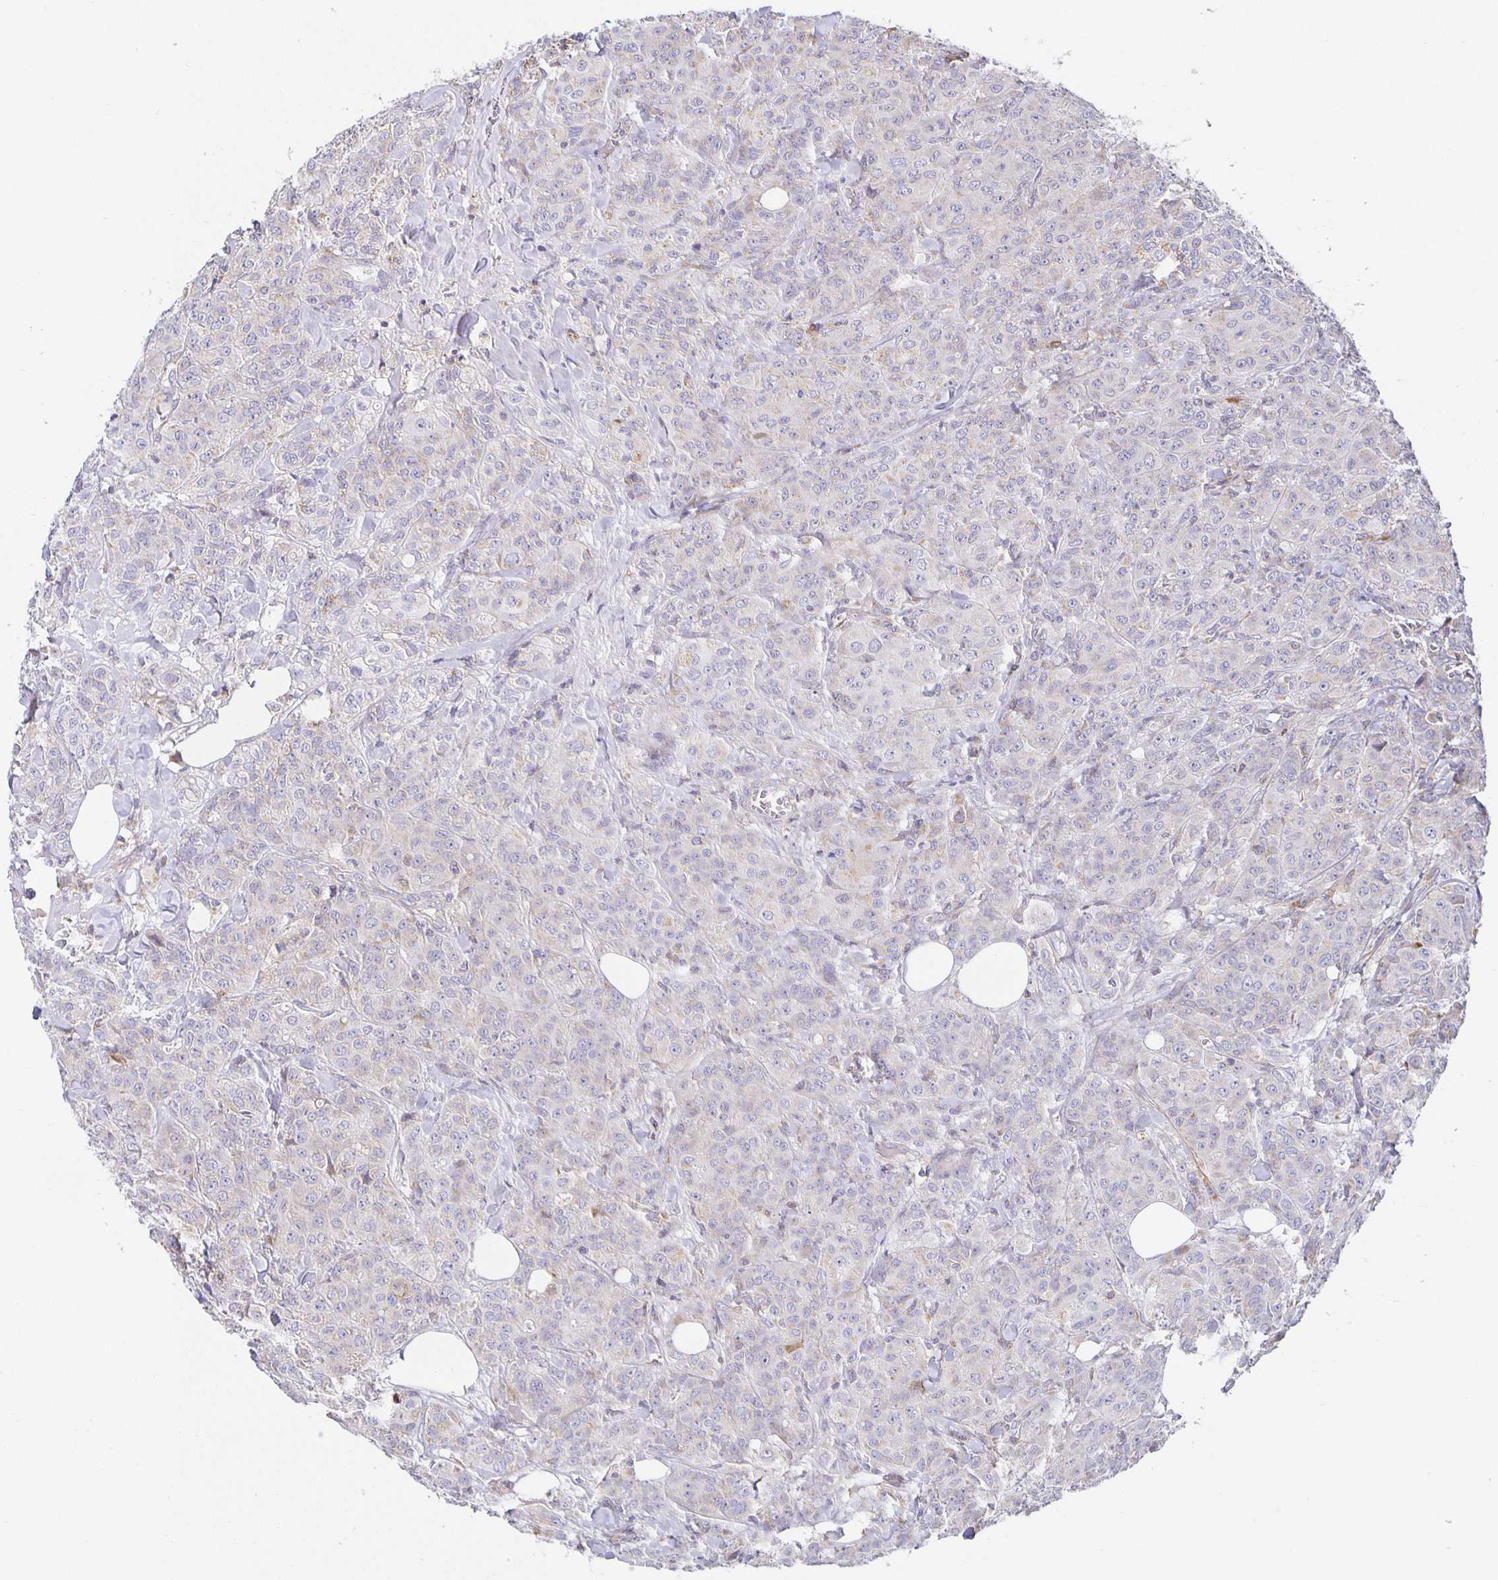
{"staining": {"intensity": "negative", "quantity": "none", "location": "none"}, "tissue": "breast cancer", "cell_type": "Tumor cells", "image_type": "cancer", "snomed": [{"axis": "morphology", "description": "Normal tissue, NOS"}, {"axis": "morphology", "description": "Duct carcinoma"}, {"axis": "topography", "description": "Breast"}], "caption": "The image shows no significant expression in tumor cells of breast cancer. (DAB (3,3'-diaminobenzidine) immunohistochemistry (IHC), high magnification).", "gene": "FLRT3", "patient": {"sex": "female", "age": 43}}